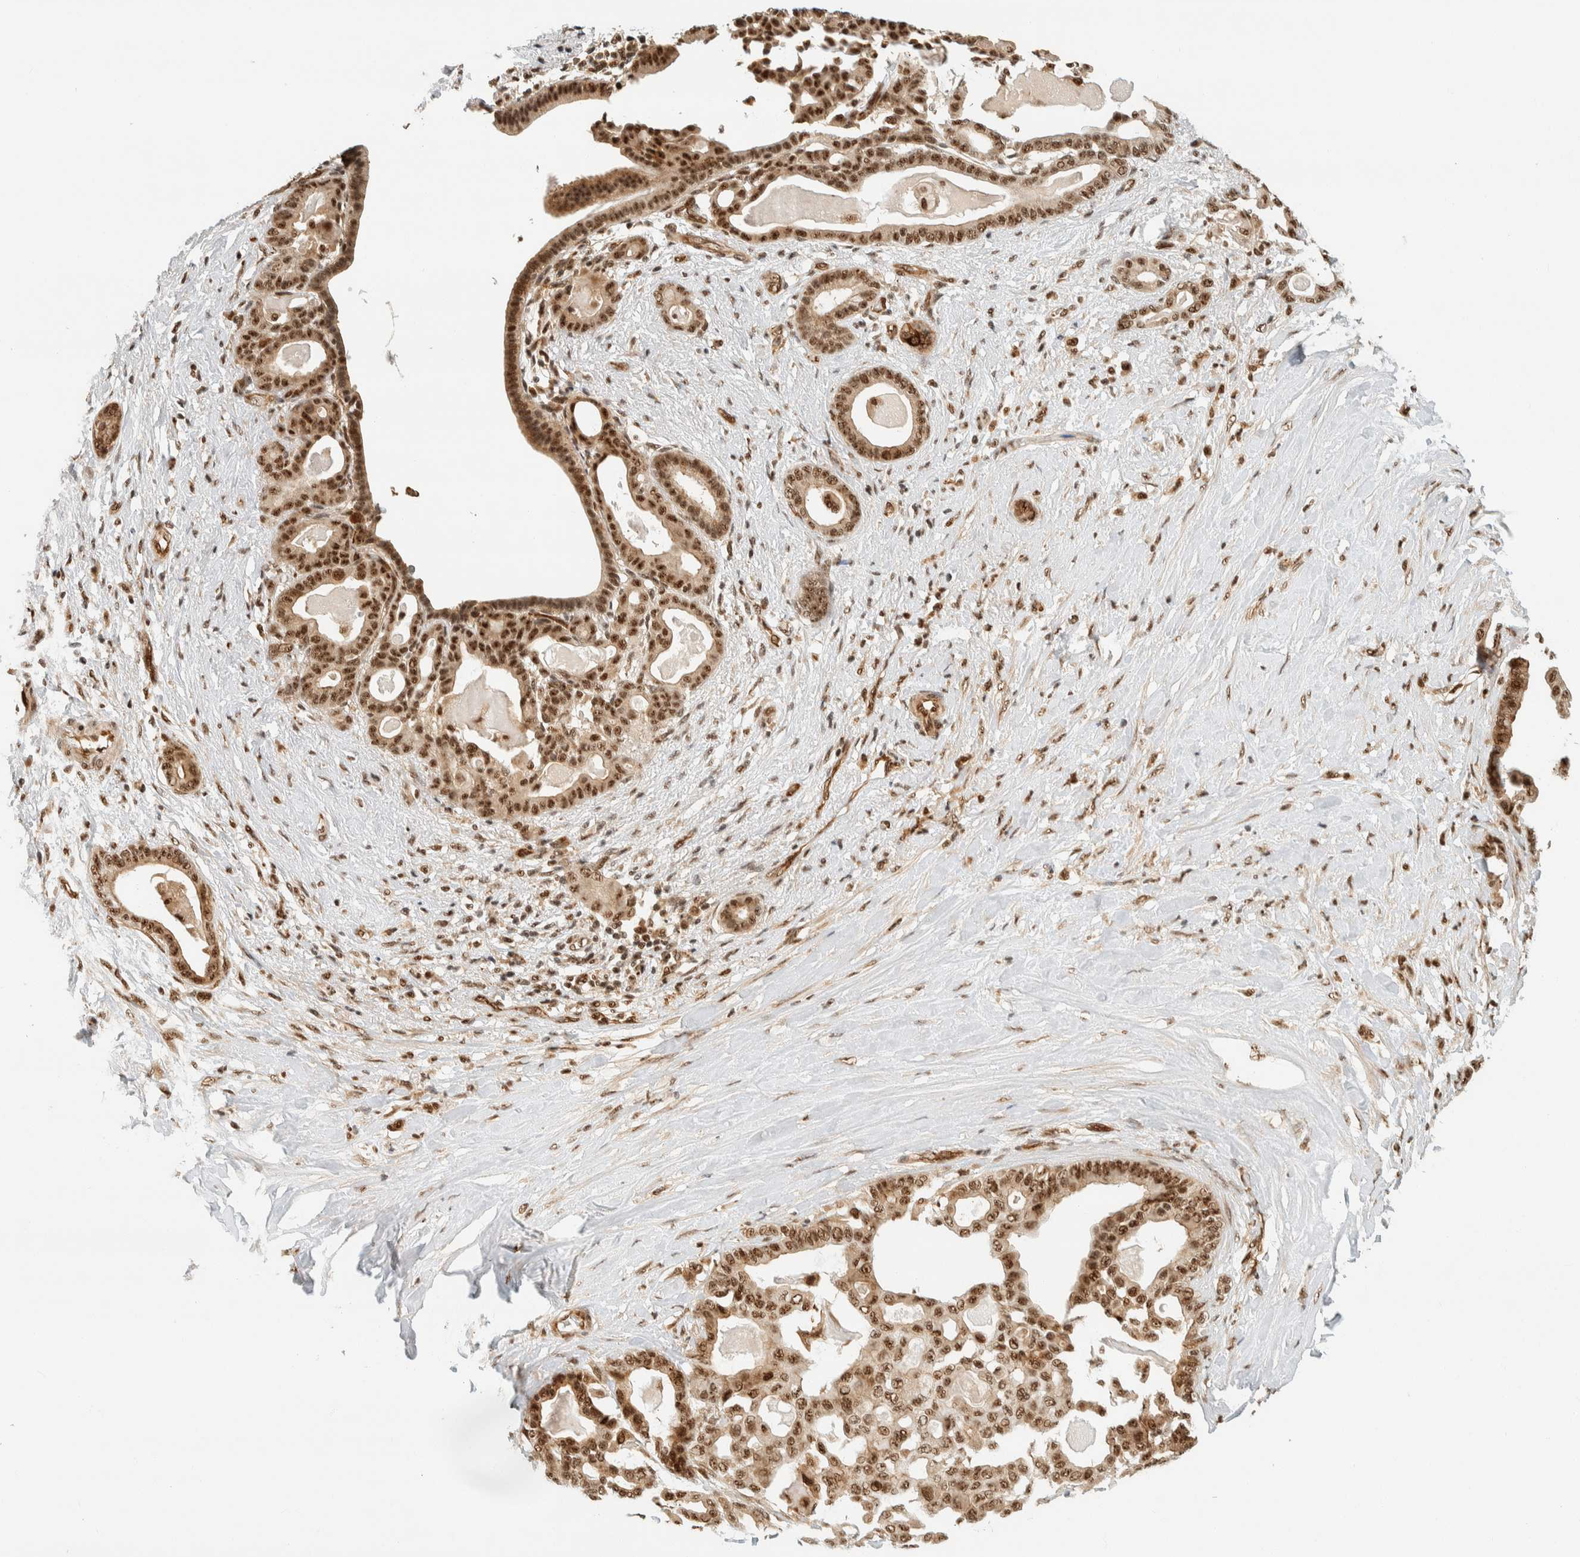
{"staining": {"intensity": "moderate", "quantity": ">75%", "location": "nuclear"}, "tissue": "pancreatic cancer", "cell_type": "Tumor cells", "image_type": "cancer", "snomed": [{"axis": "morphology", "description": "Adenocarcinoma, NOS"}, {"axis": "topography", "description": "Pancreas"}], "caption": "Immunohistochemistry of pancreatic cancer (adenocarcinoma) exhibits medium levels of moderate nuclear expression in about >75% of tumor cells.", "gene": "SIK1", "patient": {"sex": "male", "age": 63}}